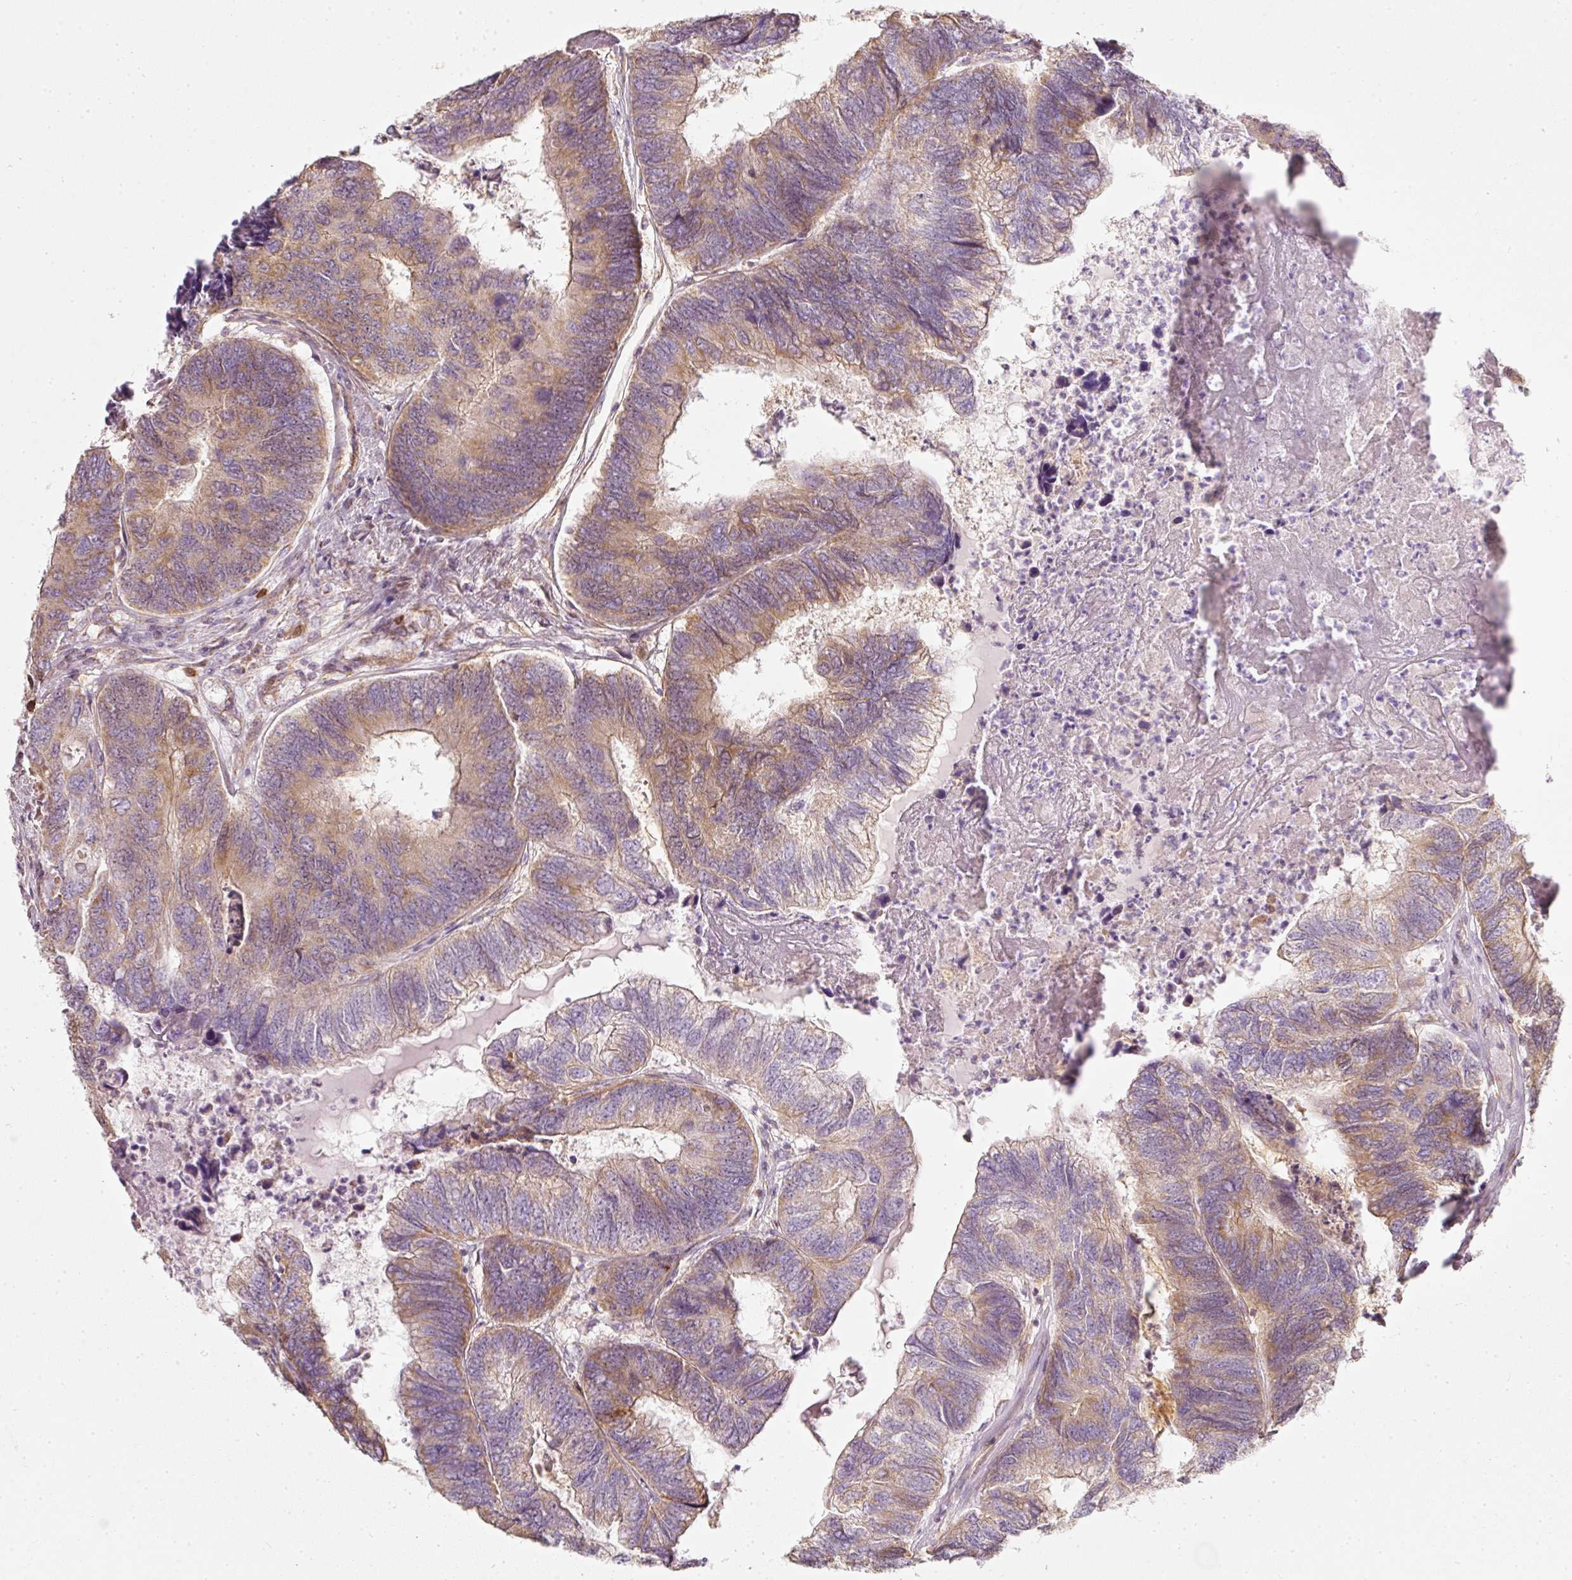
{"staining": {"intensity": "moderate", "quantity": ">75%", "location": "cytoplasmic/membranous,nuclear"}, "tissue": "colorectal cancer", "cell_type": "Tumor cells", "image_type": "cancer", "snomed": [{"axis": "morphology", "description": "Adenocarcinoma, NOS"}, {"axis": "topography", "description": "Colon"}], "caption": "Colorectal cancer stained for a protein (brown) shows moderate cytoplasmic/membranous and nuclear positive positivity in approximately >75% of tumor cells.", "gene": "DUT", "patient": {"sex": "female", "age": 67}}